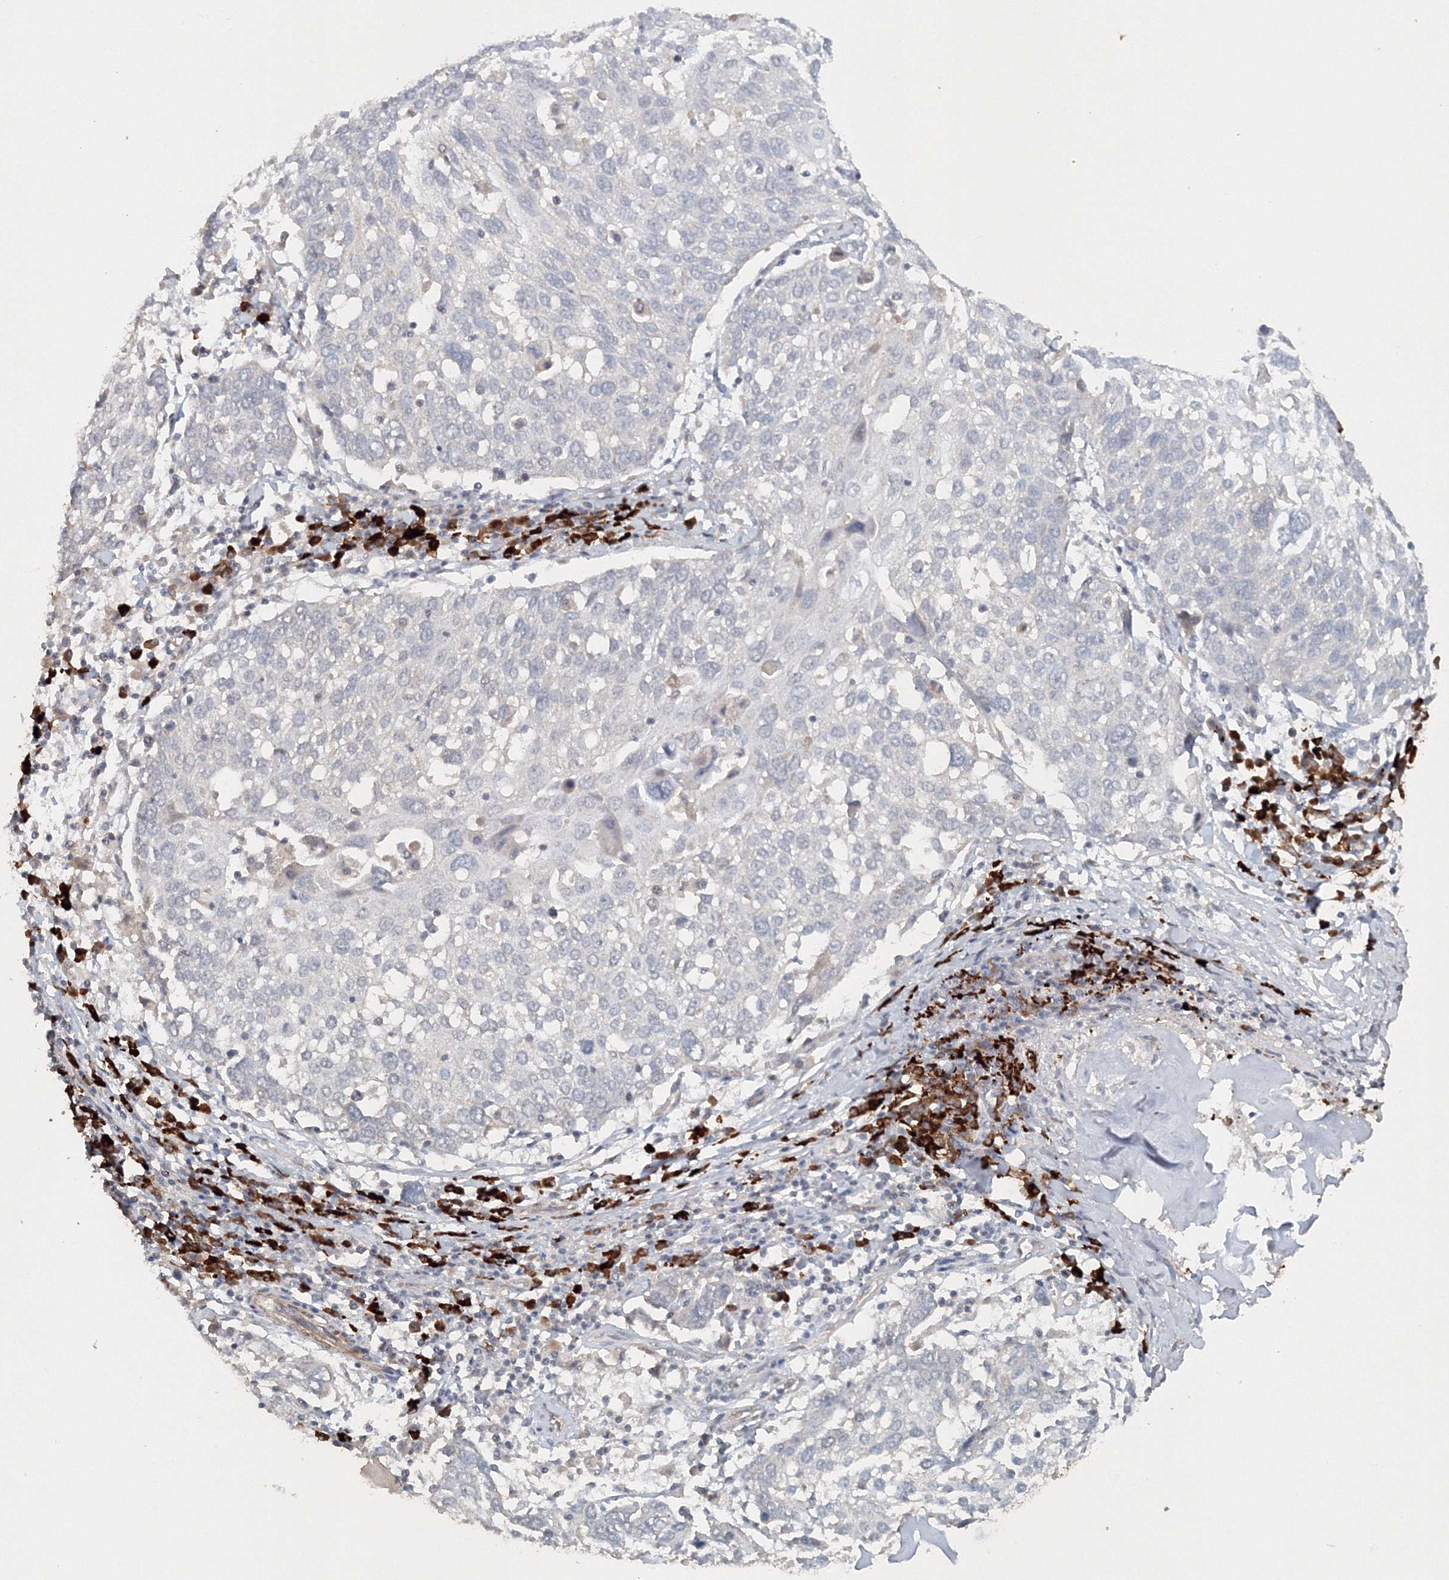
{"staining": {"intensity": "negative", "quantity": "none", "location": "none"}, "tissue": "lung cancer", "cell_type": "Tumor cells", "image_type": "cancer", "snomed": [{"axis": "morphology", "description": "Squamous cell carcinoma, NOS"}, {"axis": "topography", "description": "Lung"}], "caption": "Lung cancer was stained to show a protein in brown. There is no significant staining in tumor cells.", "gene": "NALF2", "patient": {"sex": "male", "age": 65}}